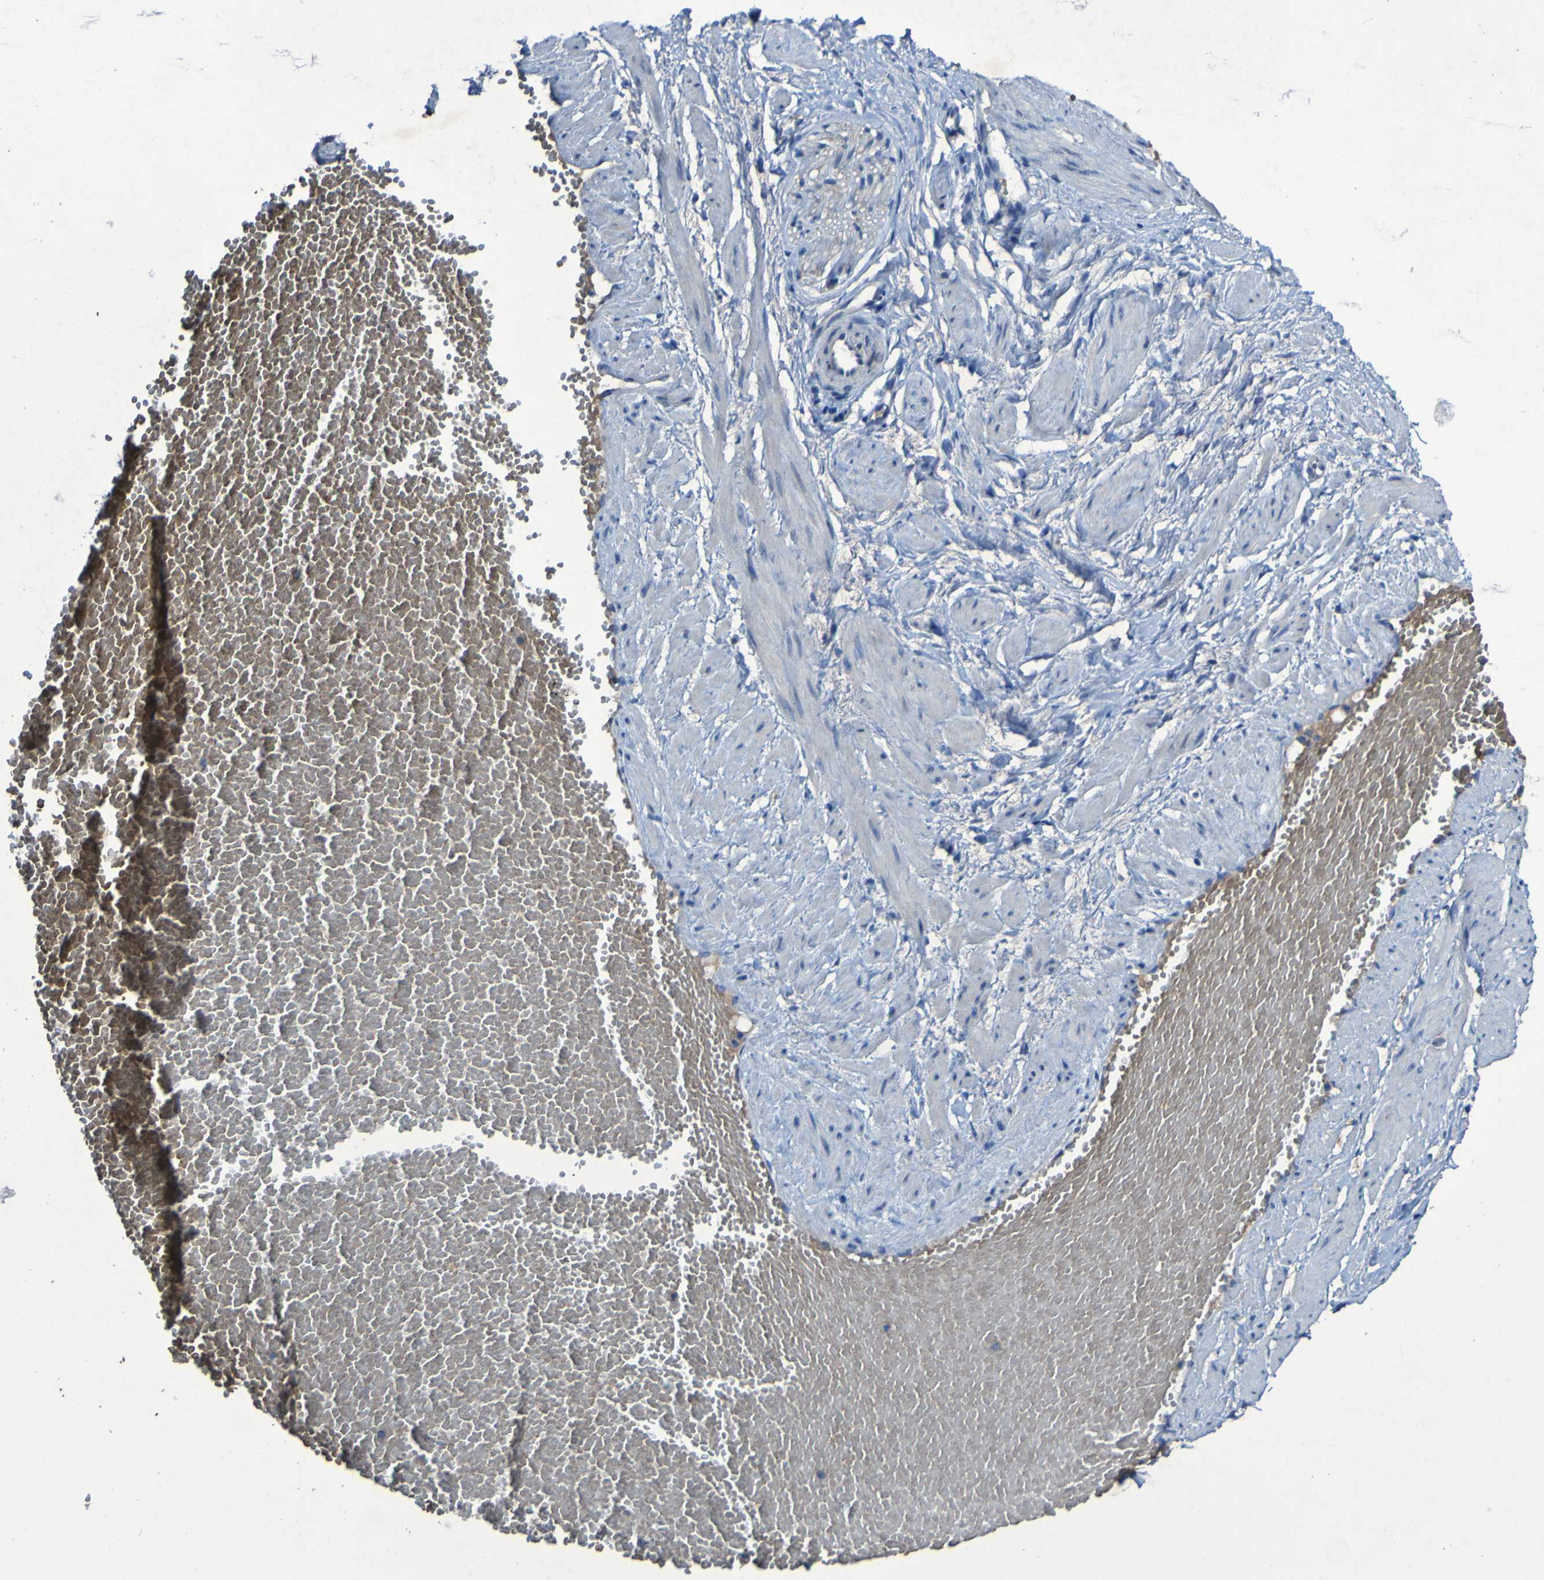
{"staining": {"intensity": "negative", "quantity": "none", "location": "none"}, "tissue": "adipose tissue", "cell_type": "Adipocytes", "image_type": "normal", "snomed": [{"axis": "morphology", "description": "Normal tissue, NOS"}, {"axis": "topography", "description": "Soft tissue"}, {"axis": "topography", "description": "Vascular tissue"}], "caption": "This micrograph is of normal adipose tissue stained with immunohistochemistry to label a protein in brown with the nuclei are counter-stained blue. There is no expression in adipocytes. (DAB immunohistochemistry (IHC), high magnification).", "gene": "SGK2", "patient": {"sex": "female", "age": 35}}